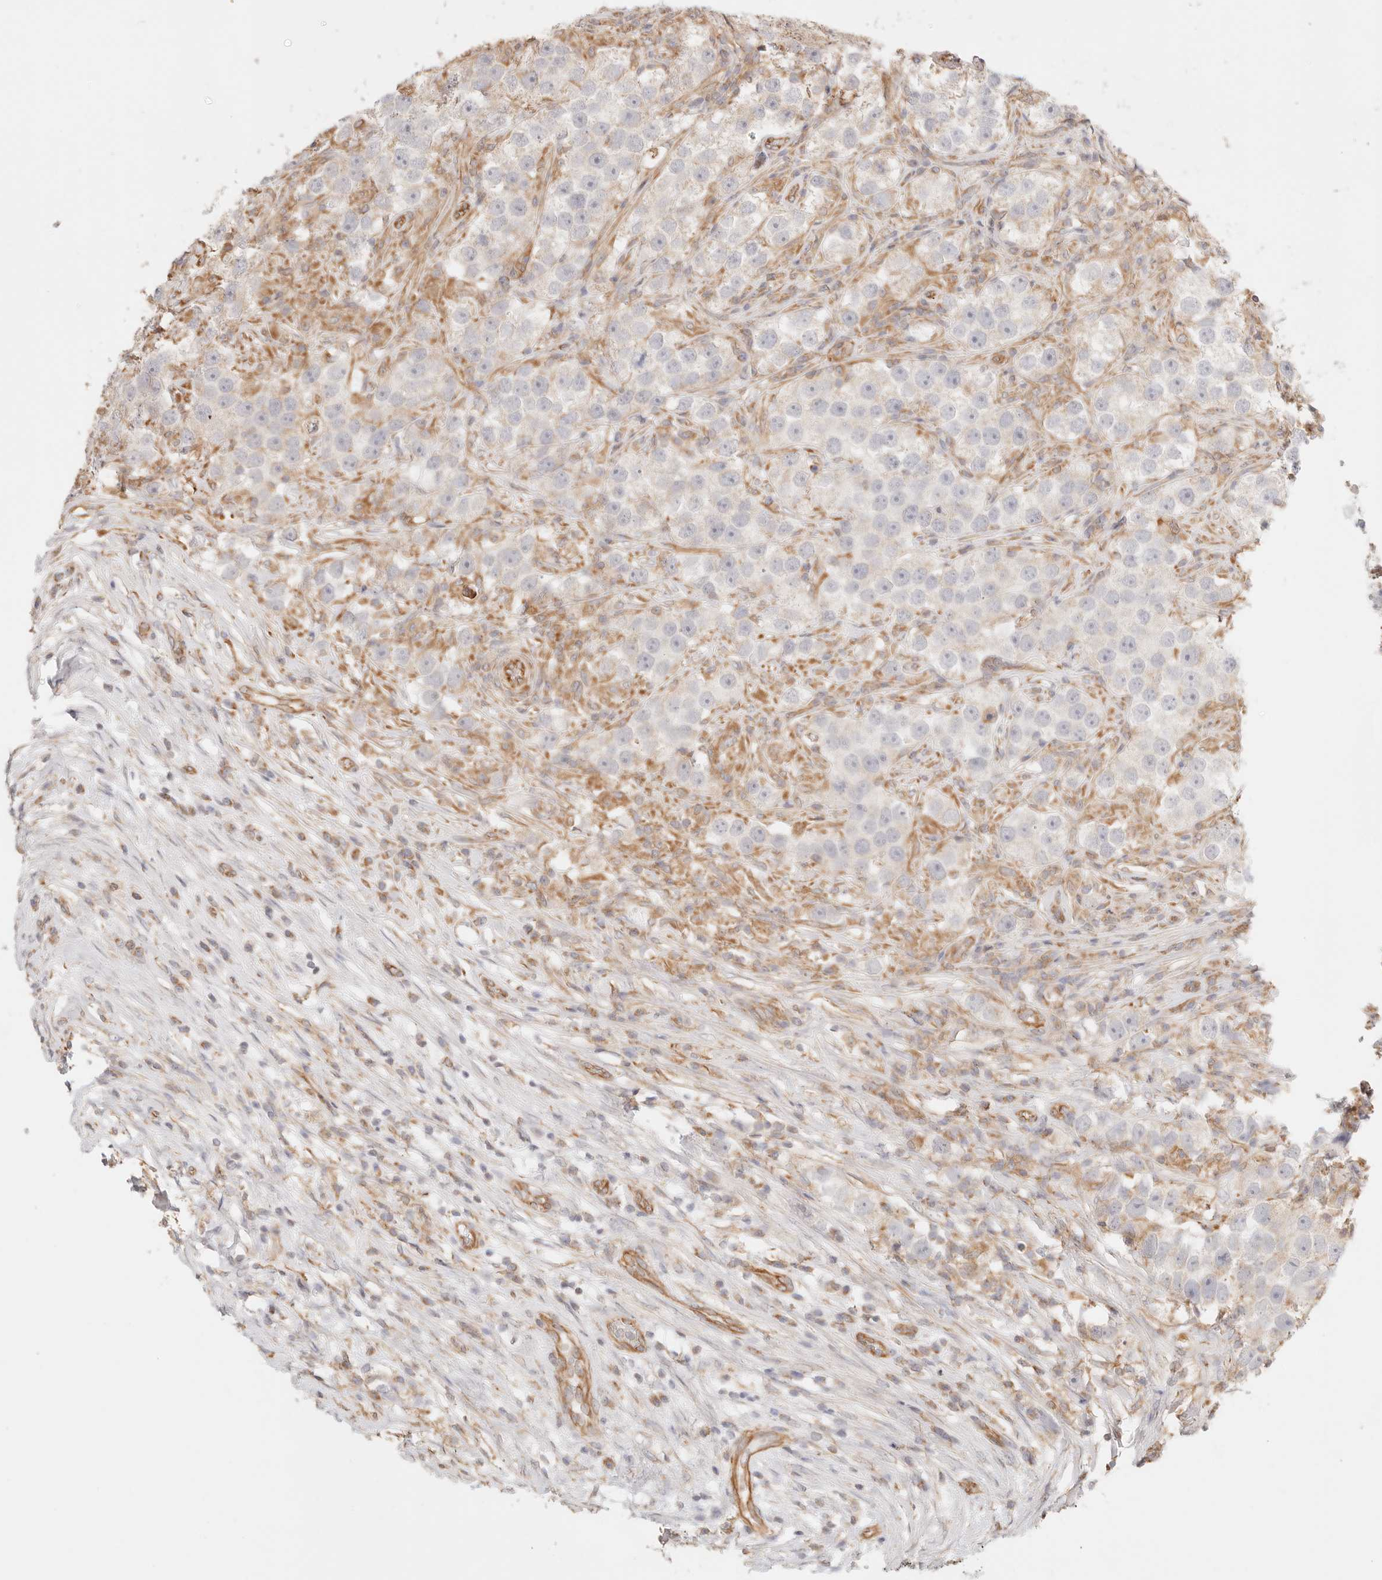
{"staining": {"intensity": "negative", "quantity": "none", "location": "none"}, "tissue": "testis cancer", "cell_type": "Tumor cells", "image_type": "cancer", "snomed": [{"axis": "morphology", "description": "Seminoma, NOS"}, {"axis": "topography", "description": "Testis"}], "caption": "Tumor cells are negative for brown protein staining in testis cancer.", "gene": "ZC3H11A", "patient": {"sex": "male", "age": 49}}